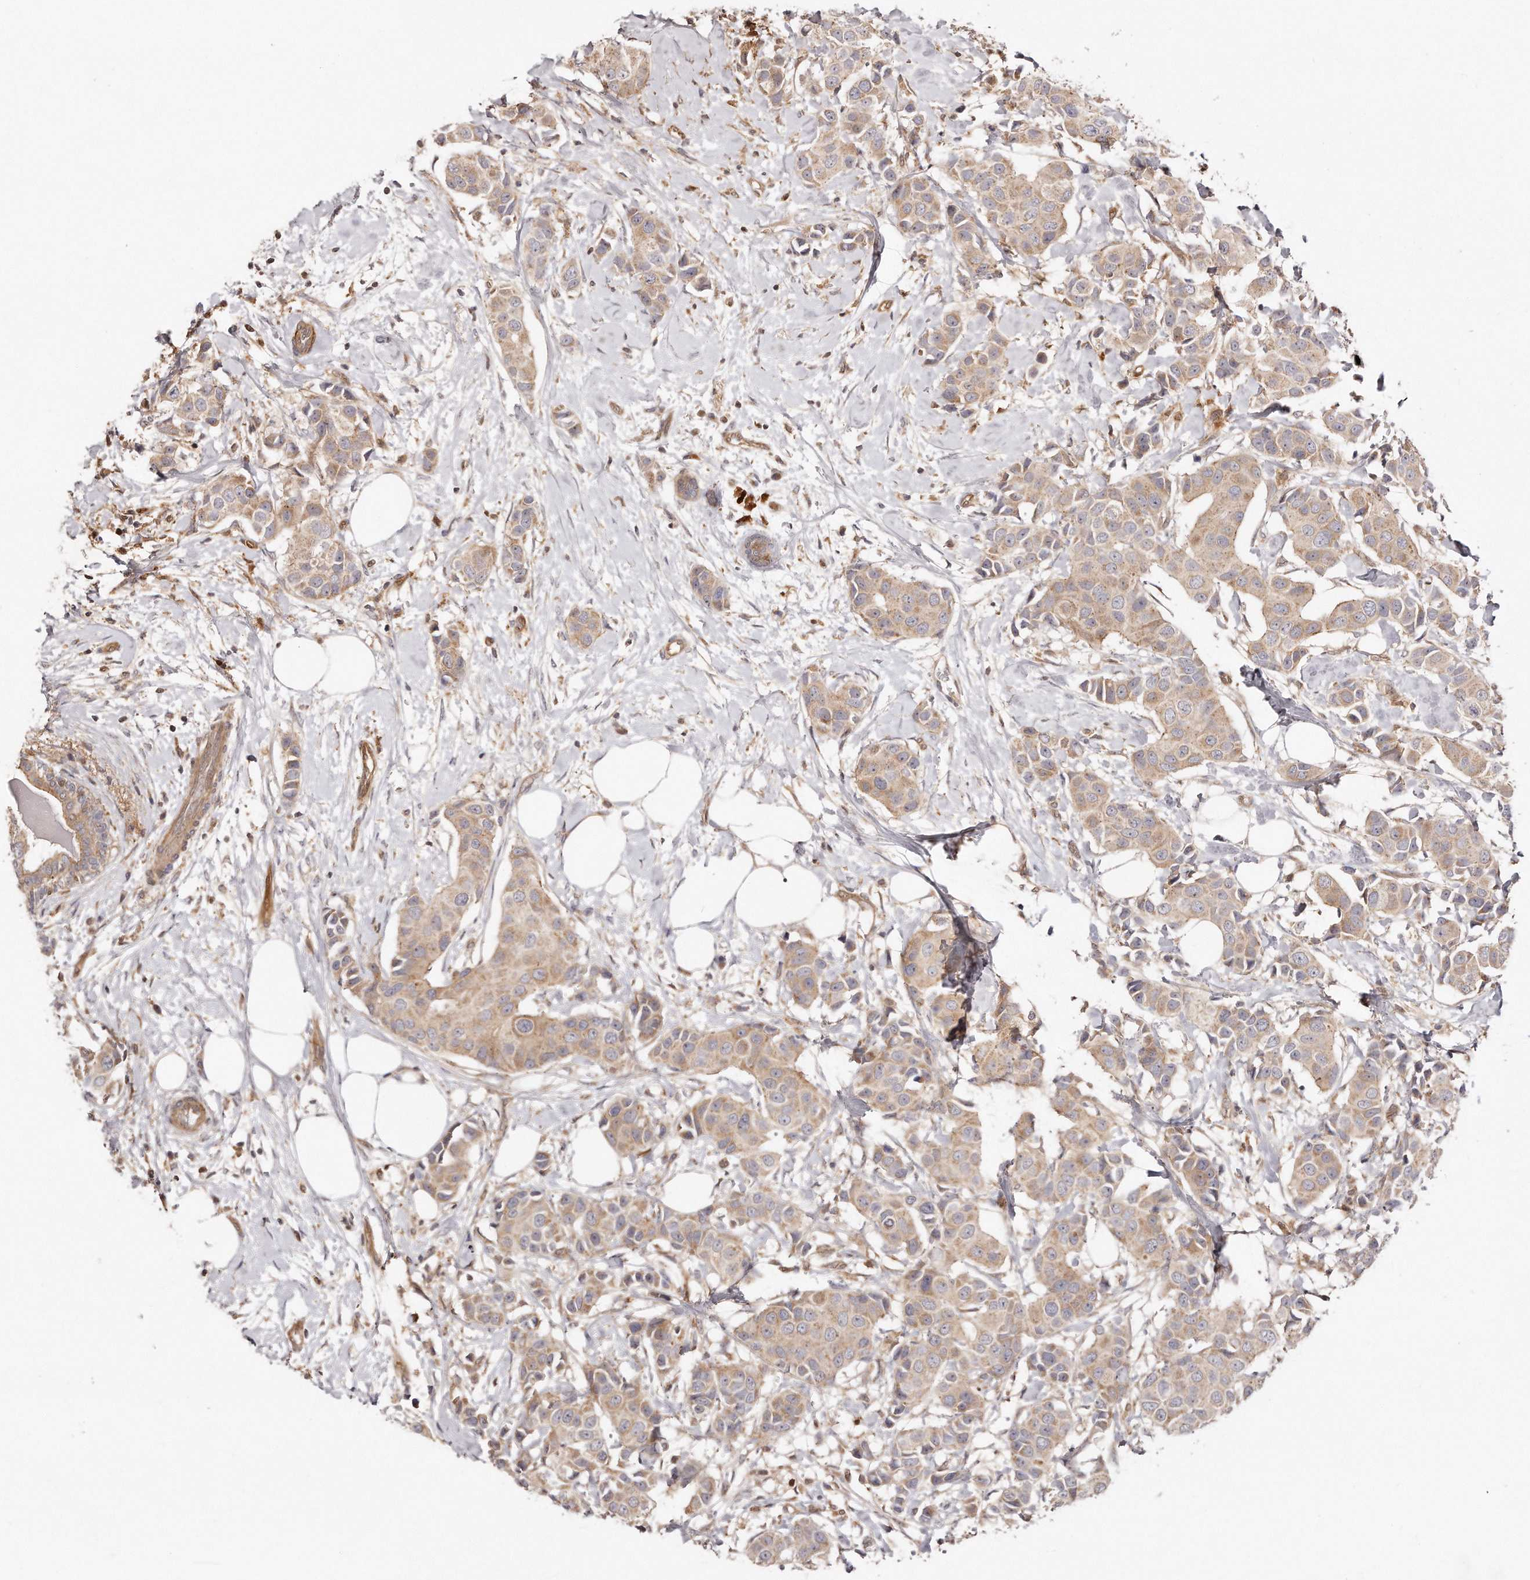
{"staining": {"intensity": "weak", "quantity": ">75%", "location": "cytoplasmic/membranous"}, "tissue": "breast cancer", "cell_type": "Tumor cells", "image_type": "cancer", "snomed": [{"axis": "morphology", "description": "Normal tissue, NOS"}, {"axis": "morphology", "description": "Duct carcinoma"}, {"axis": "topography", "description": "Breast"}], "caption": "A low amount of weak cytoplasmic/membranous positivity is seen in about >75% of tumor cells in breast cancer tissue.", "gene": "GBP4", "patient": {"sex": "female", "age": 39}}